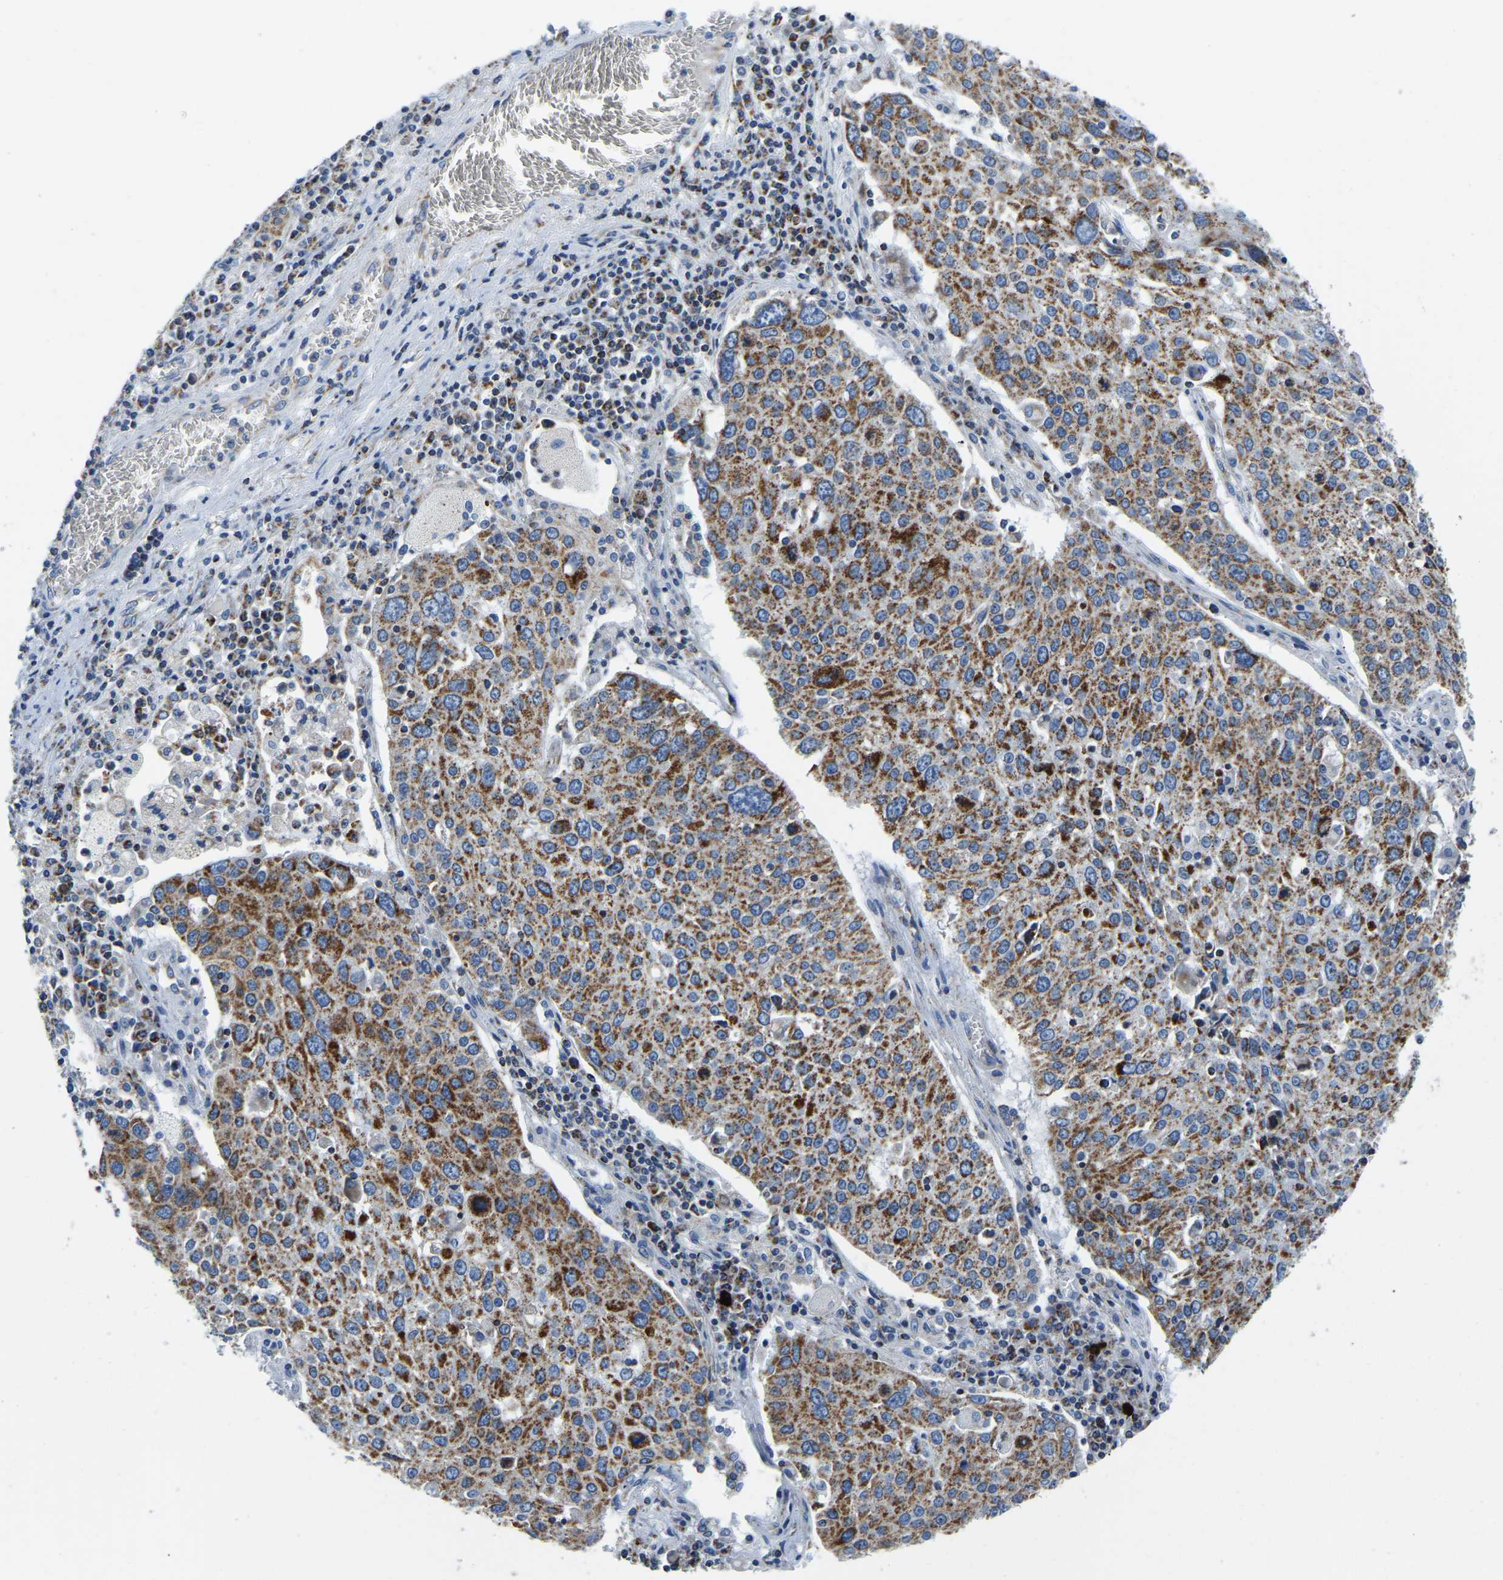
{"staining": {"intensity": "moderate", "quantity": ">75%", "location": "cytoplasmic/membranous"}, "tissue": "lung cancer", "cell_type": "Tumor cells", "image_type": "cancer", "snomed": [{"axis": "morphology", "description": "Squamous cell carcinoma, NOS"}, {"axis": "topography", "description": "Lung"}], "caption": "The micrograph exhibits staining of lung cancer, revealing moderate cytoplasmic/membranous protein expression (brown color) within tumor cells.", "gene": "SFXN1", "patient": {"sex": "male", "age": 65}}